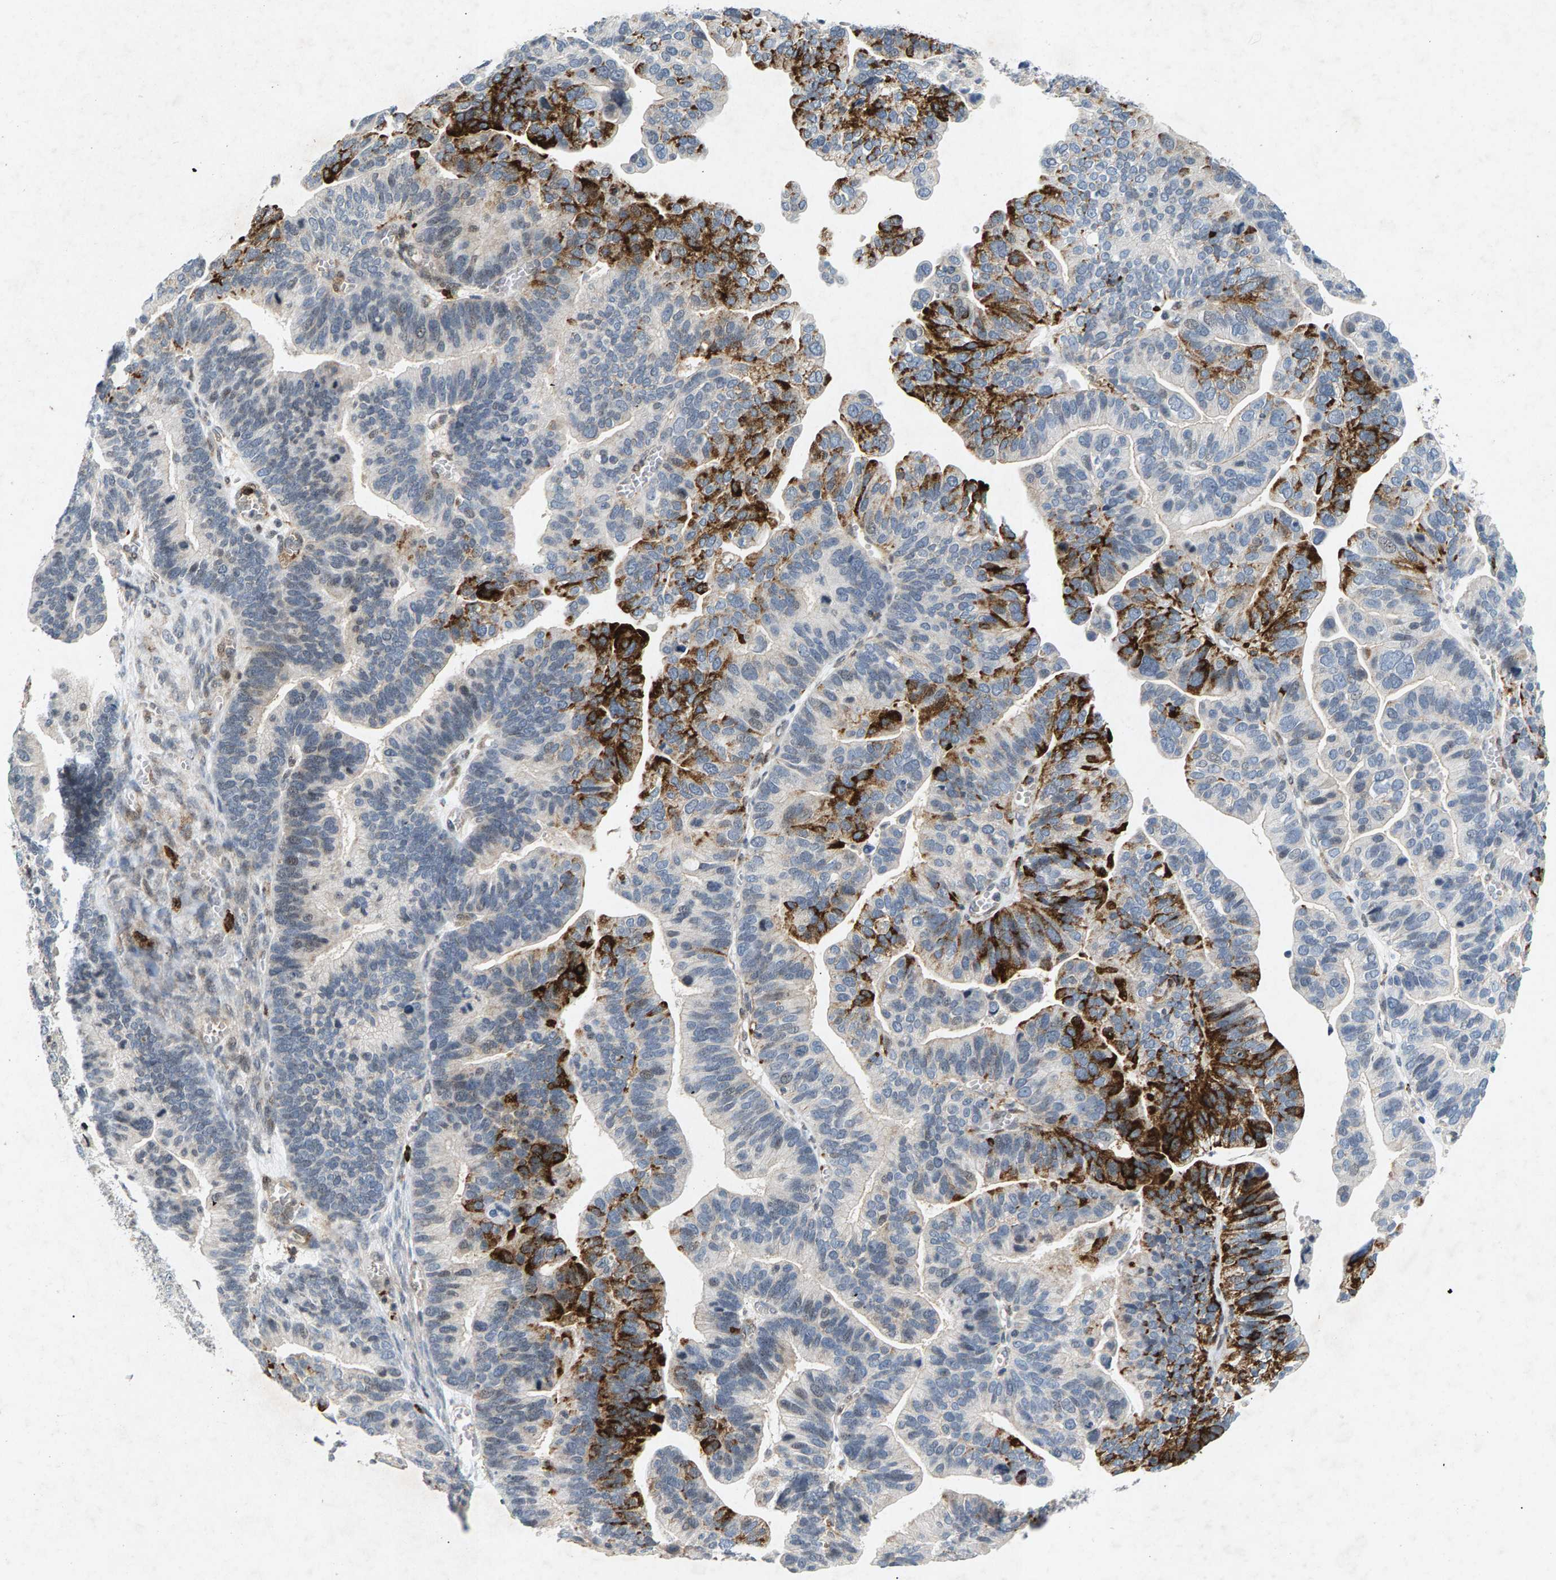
{"staining": {"intensity": "strong", "quantity": "25%-75%", "location": "cytoplasmic/membranous"}, "tissue": "ovarian cancer", "cell_type": "Tumor cells", "image_type": "cancer", "snomed": [{"axis": "morphology", "description": "Cystadenocarcinoma, serous, NOS"}, {"axis": "topography", "description": "Ovary"}], "caption": "Approximately 25%-75% of tumor cells in ovarian cancer reveal strong cytoplasmic/membranous protein staining as visualized by brown immunohistochemical staining.", "gene": "ZPR1", "patient": {"sex": "female", "age": 56}}